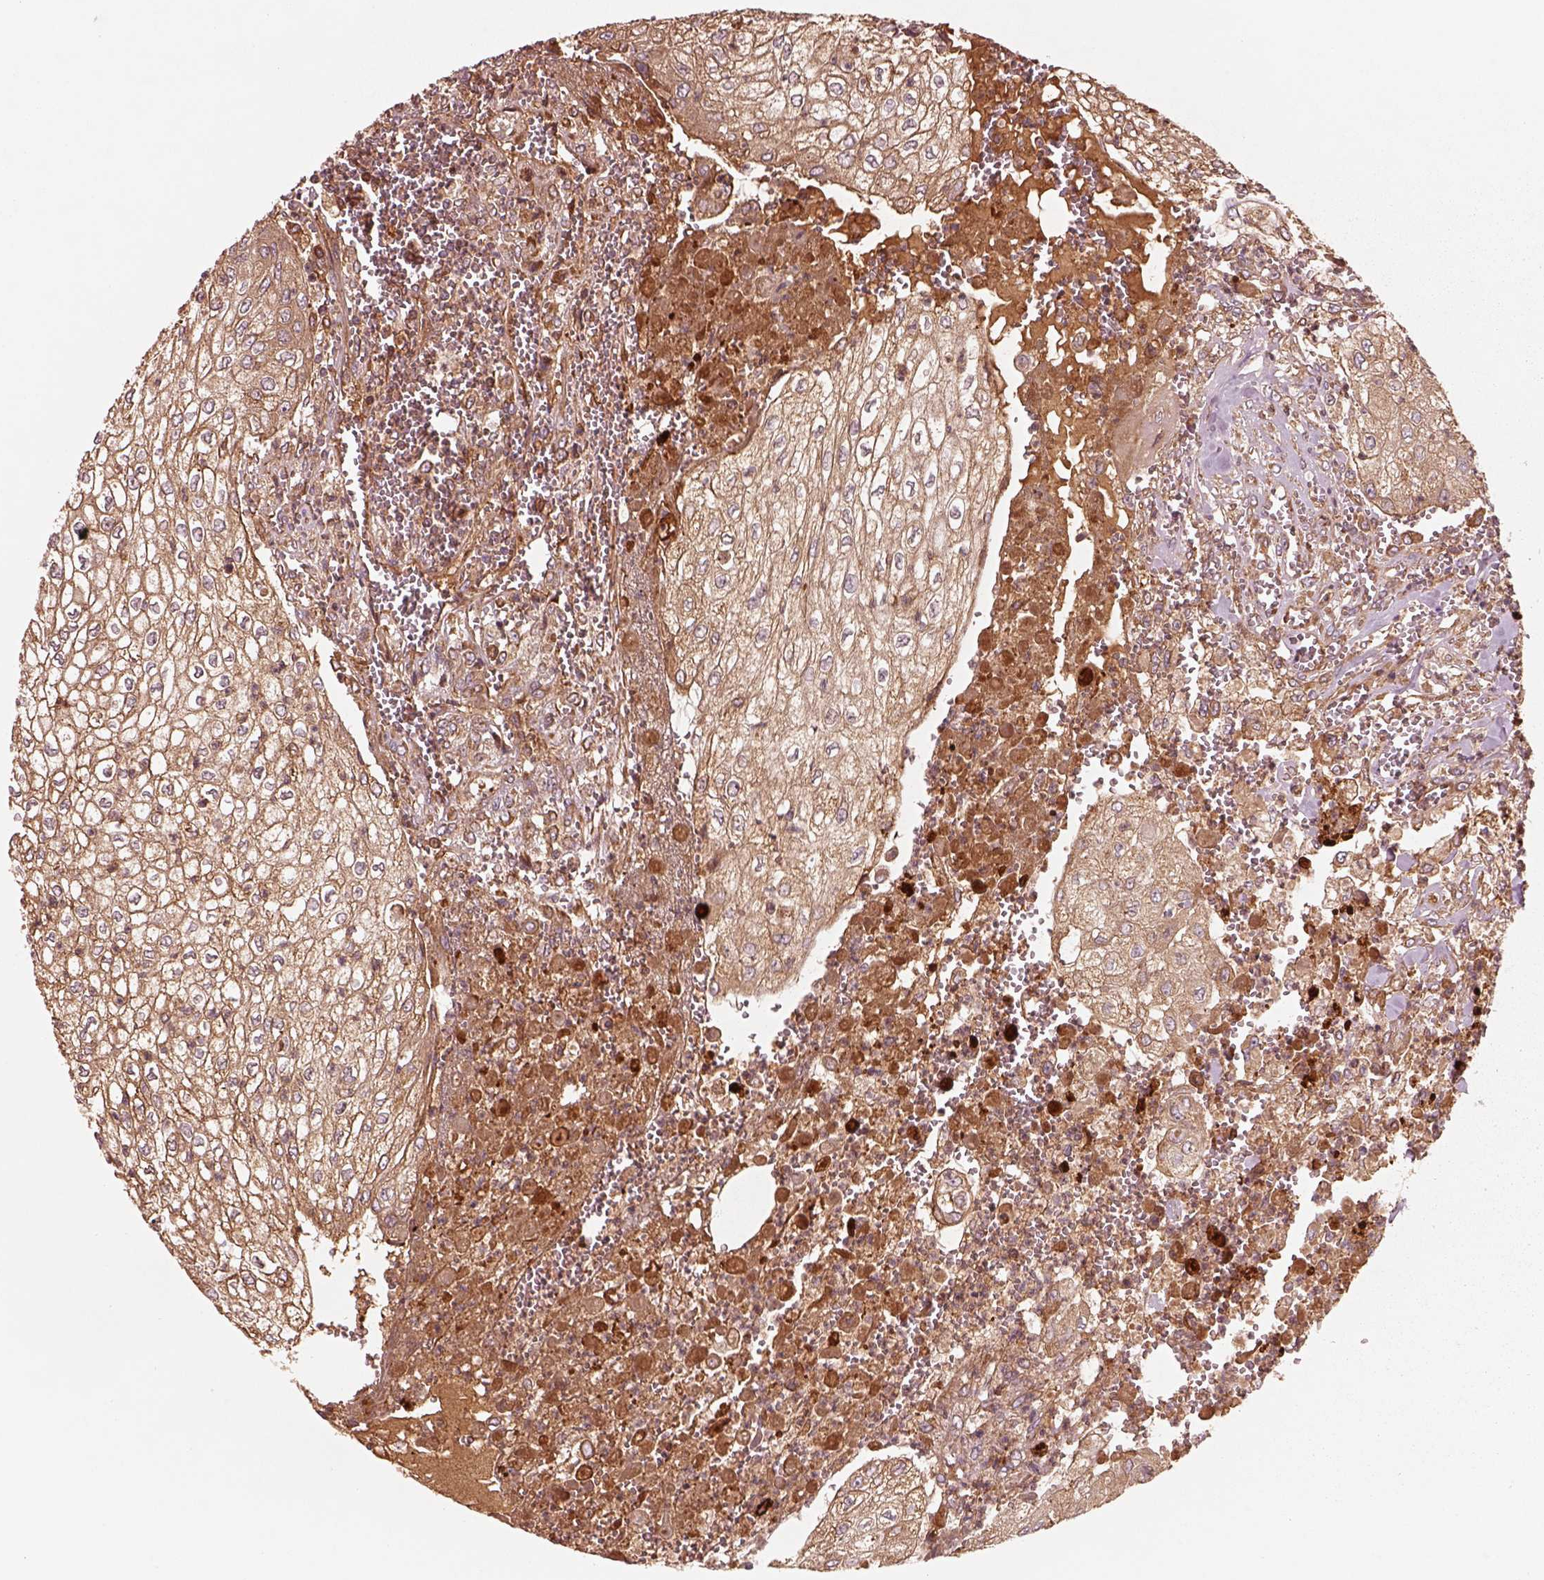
{"staining": {"intensity": "moderate", "quantity": "25%-75%", "location": "cytoplasmic/membranous"}, "tissue": "urothelial cancer", "cell_type": "Tumor cells", "image_type": "cancer", "snomed": [{"axis": "morphology", "description": "Urothelial carcinoma, High grade"}, {"axis": "topography", "description": "Urinary bladder"}], "caption": "IHC micrograph of neoplastic tissue: urothelial cancer stained using IHC shows medium levels of moderate protein expression localized specifically in the cytoplasmic/membranous of tumor cells, appearing as a cytoplasmic/membranous brown color.", "gene": "ASCC2", "patient": {"sex": "male", "age": 62}}